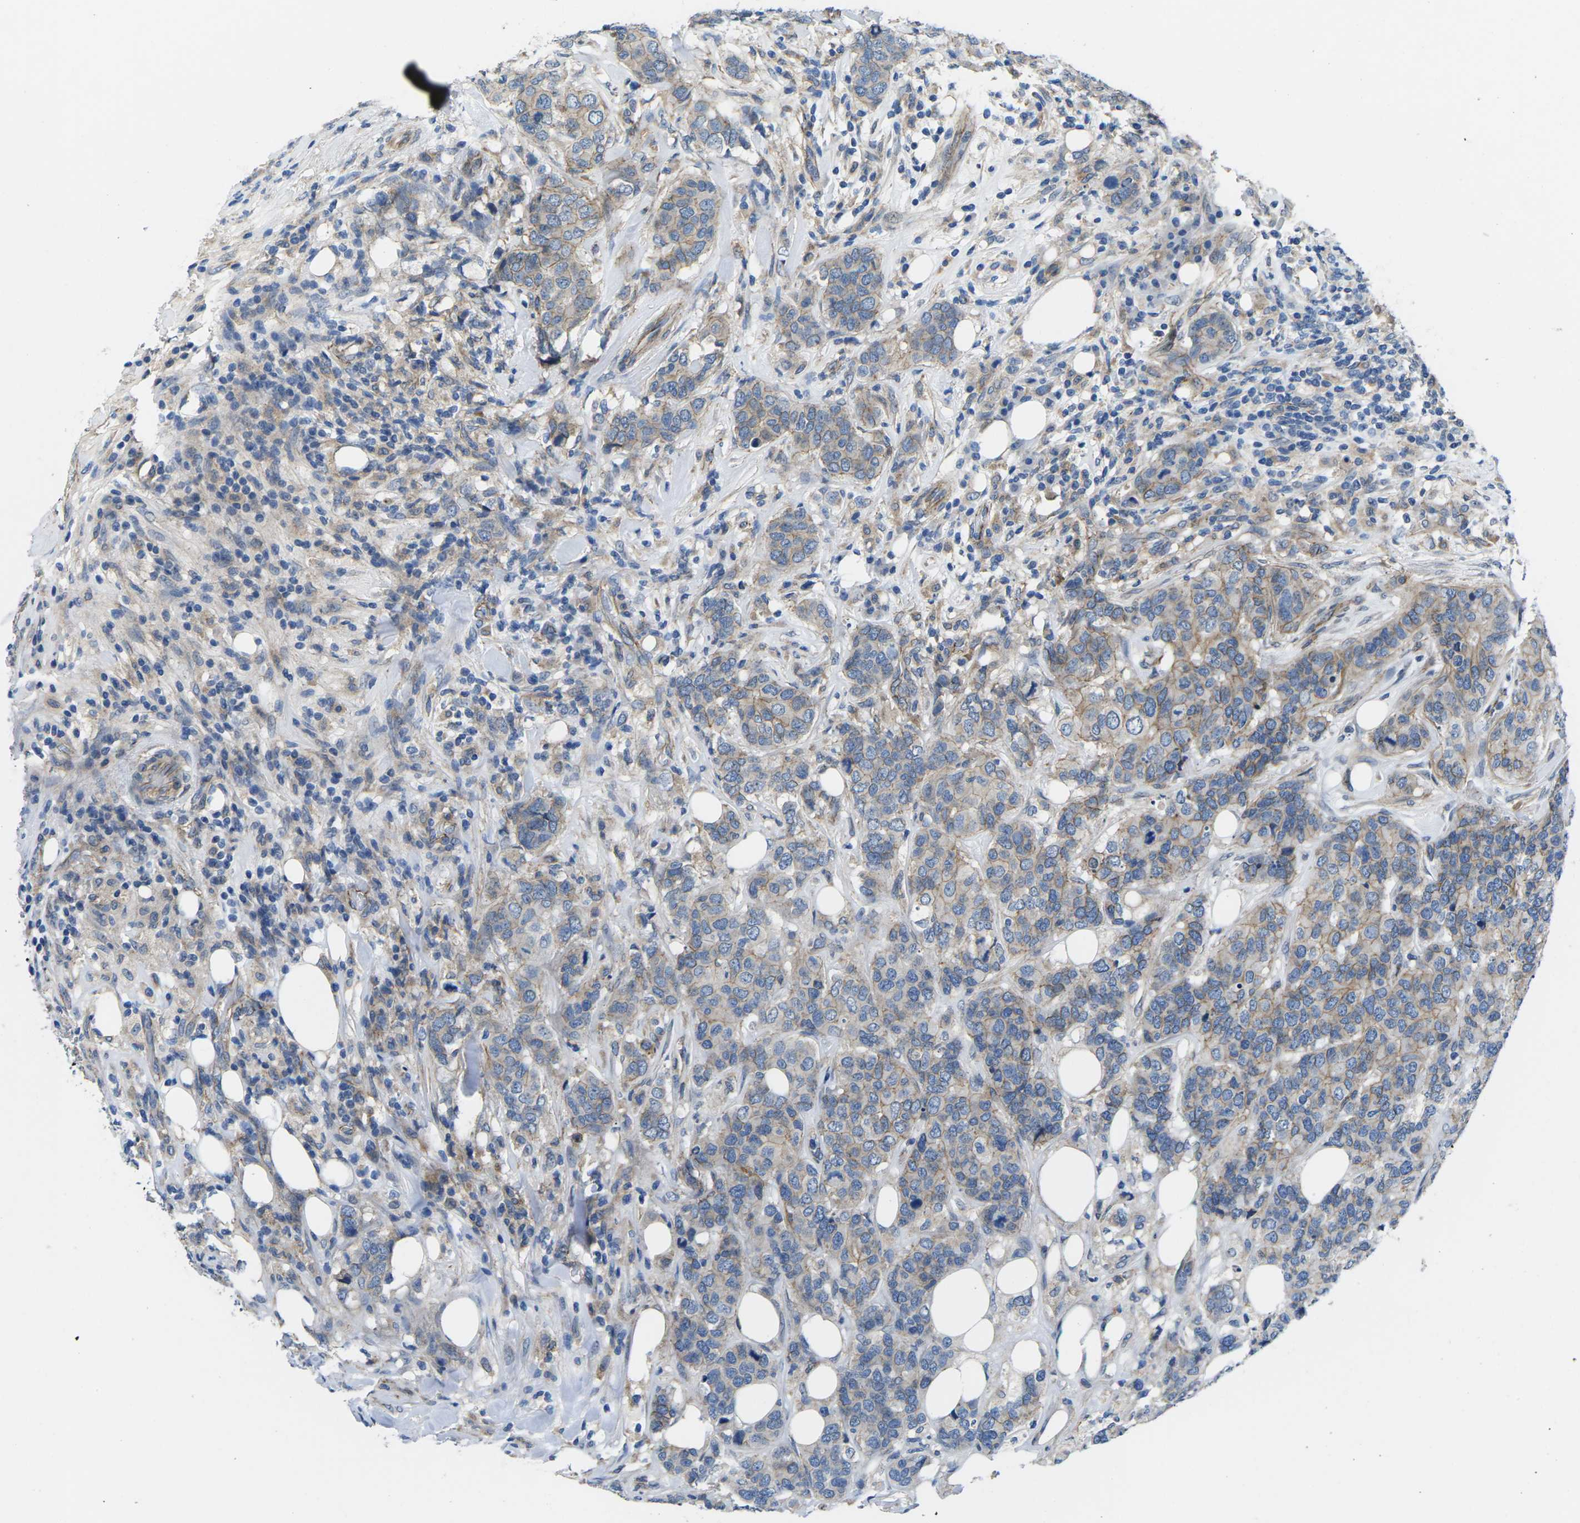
{"staining": {"intensity": "weak", "quantity": ">75%", "location": "cytoplasmic/membranous"}, "tissue": "breast cancer", "cell_type": "Tumor cells", "image_type": "cancer", "snomed": [{"axis": "morphology", "description": "Lobular carcinoma"}, {"axis": "topography", "description": "Breast"}], "caption": "This is an image of IHC staining of breast cancer (lobular carcinoma), which shows weak staining in the cytoplasmic/membranous of tumor cells.", "gene": "CTNND1", "patient": {"sex": "female", "age": 59}}